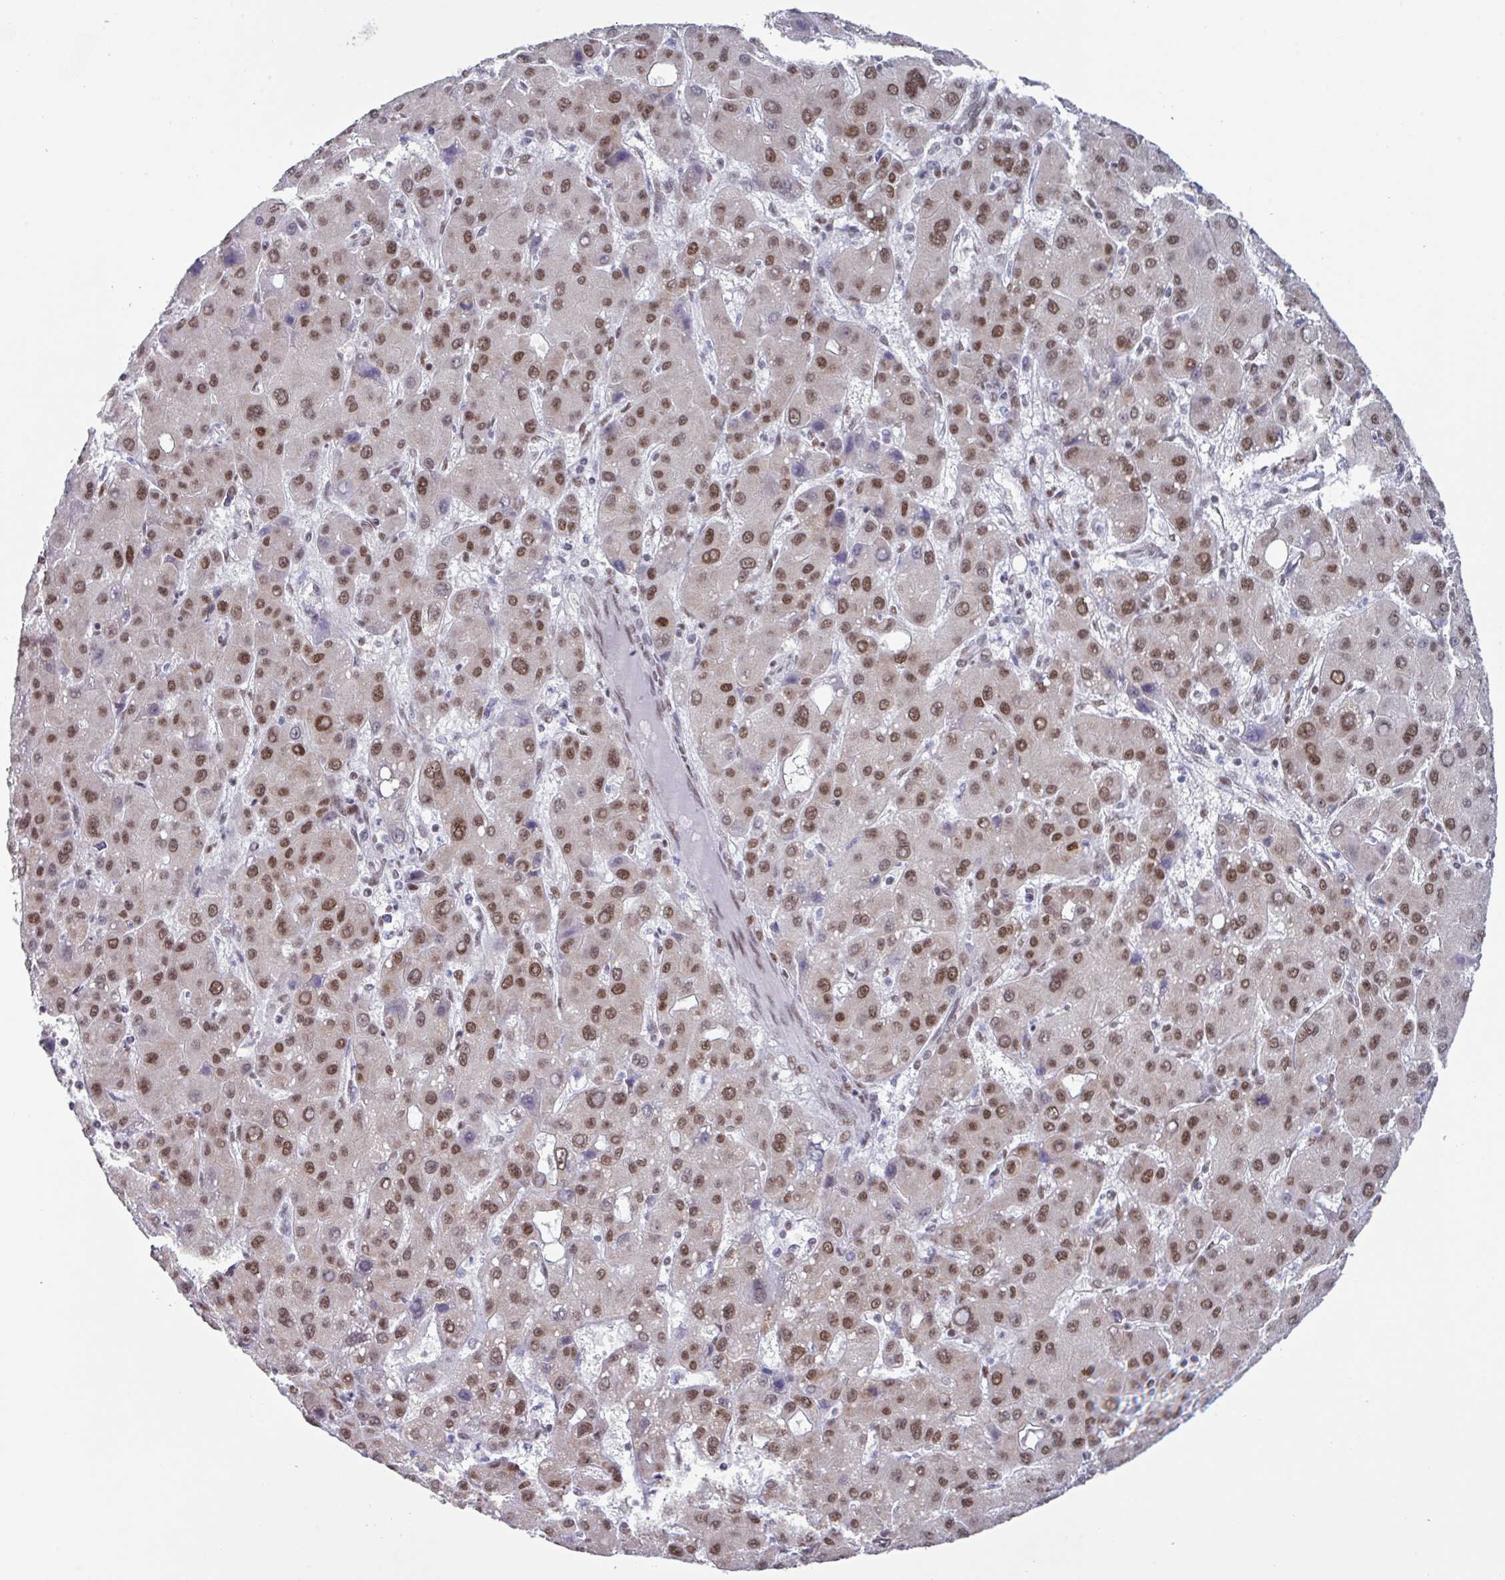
{"staining": {"intensity": "moderate", "quantity": ">75%", "location": "nuclear"}, "tissue": "liver cancer", "cell_type": "Tumor cells", "image_type": "cancer", "snomed": [{"axis": "morphology", "description": "Carcinoma, Hepatocellular, NOS"}, {"axis": "topography", "description": "Liver"}], "caption": "Liver cancer (hepatocellular carcinoma) stained for a protein reveals moderate nuclear positivity in tumor cells. The staining was performed using DAB to visualize the protein expression in brown, while the nuclei were stained in blue with hematoxylin (Magnification: 20x).", "gene": "PUF60", "patient": {"sex": "male", "age": 55}}